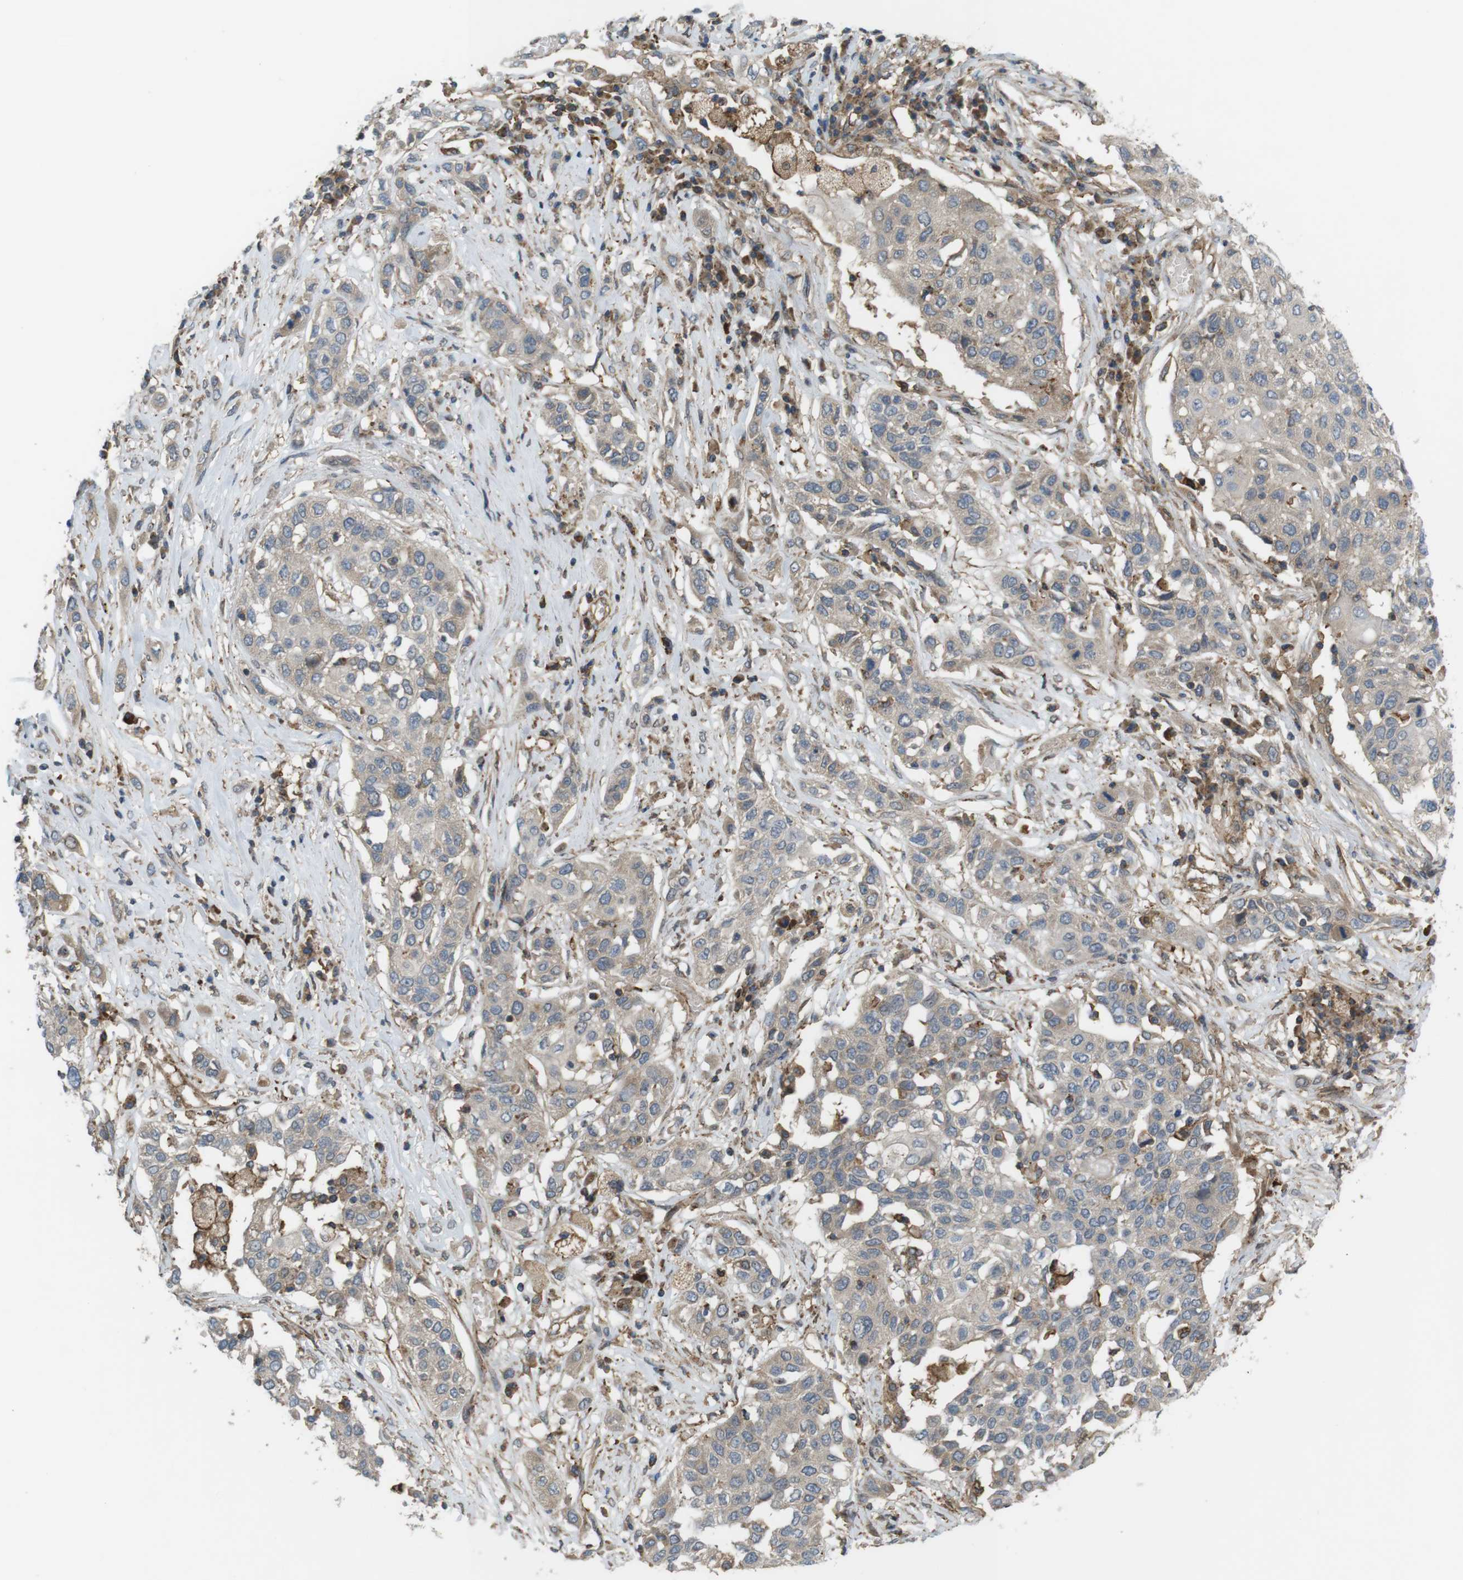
{"staining": {"intensity": "weak", "quantity": "25%-75%", "location": "cytoplasmic/membranous"}, "tissue": "lung cancer", "cell_type": "Tumor cells", "image_type": "cancer", "snomed": [{"axis": "morphology", "description": "Squamous cell carcinoma, NOS"}, {"axis": "topography", "description": "Lung"}], "caption": "Approximately 25%-75% of tumor cells in human lung squamous cell carcinoma exhibit weak cytoplasmic/membranous protein positivity as visualized by brown immunohistochemical staining.", "gene": "DDAH2", "patient": {"sex": "male", "age": 71}}